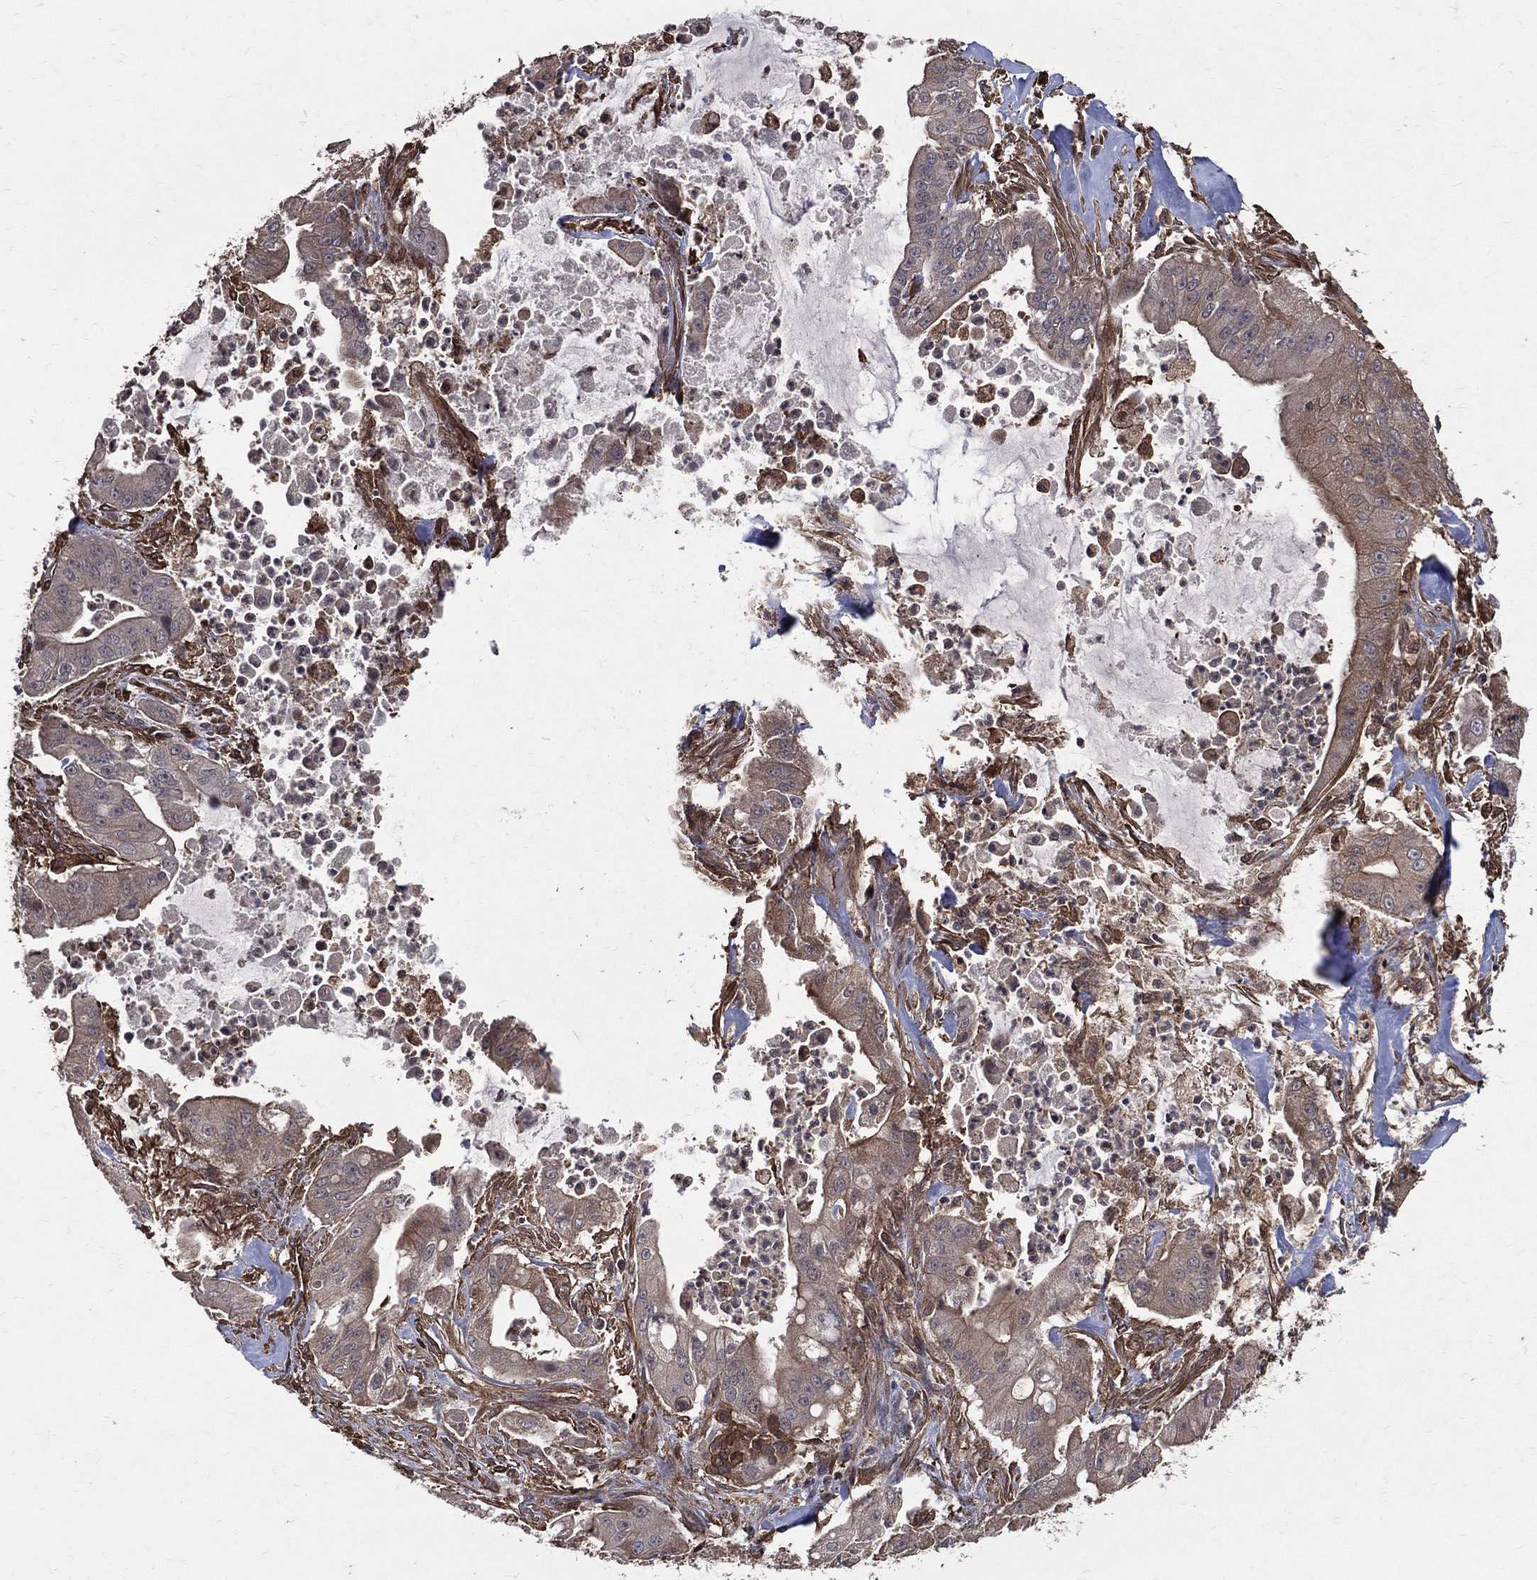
{"staining": {"intensity": "weak", "quantity": "25%-75%", "location": "cytoplasmic/membranous"}, "tissue": "pancreatic cancer", "cell_type": "Tumor cells", "image_type": "cancer", "snomed": [{"axis": "morphology", "description": "Normal tissue, NOS"}, {"axis": "morphology", "description": "Inflammation, NOS"}, {"axis": "morphology", "description": "Adenocarcinoma, NOS"}, {"axis": "topography", "description": "Pancreas"}], "caption": "A brown stain shows weak cytoplasmic/membranous staining of a protein in human adenocarcinoma (pancreatic) tumor cells.", "gene": "DPYSL2", "patient": {"sex": "male", "age": 57}}